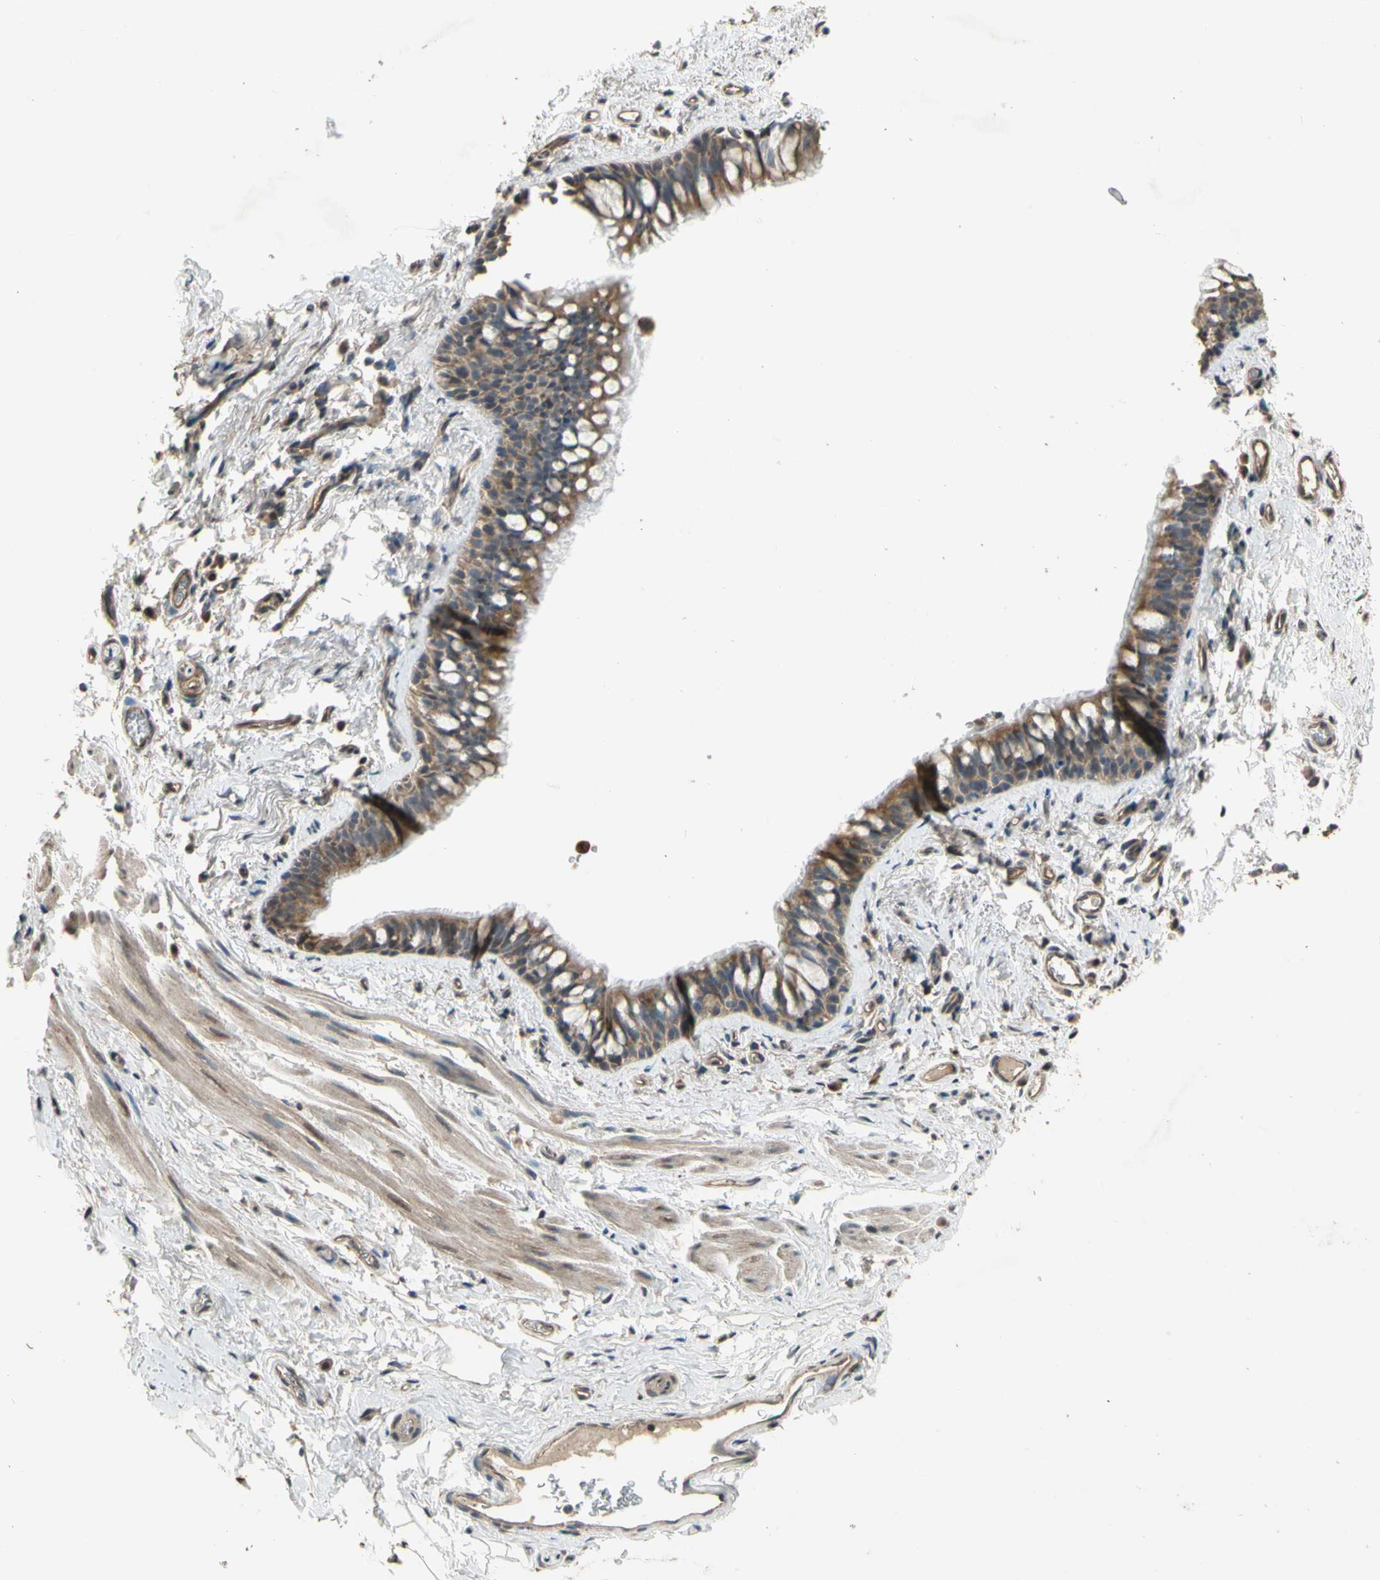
{"staining": {"intensity": "moderate", "quantity": ">75%", "location": "cytoplasmic/membranous"}, "tissue": "bronchus", "cell_type": "Respiratory epithelial cells", "image_type": "normal", "snomed": [{"axis": "morphology", "description": "Normal tissue, NOS"}, {"axis": "morphology", "description": "Malignant melanoma, Metastatic site"}, {"axis": "topography", "description": "Bronchus"}, {"axis": "topography", "description": "Lung"}], "caption": "Immunohistochemical staining of normal bronchus demonstrates medium levels of moderate cytoplasmic/membranous expression in about >75% of respiratory epithelial cells.", "gene": "EFNB2", "patient": {"sex": "male", "age": 64}}